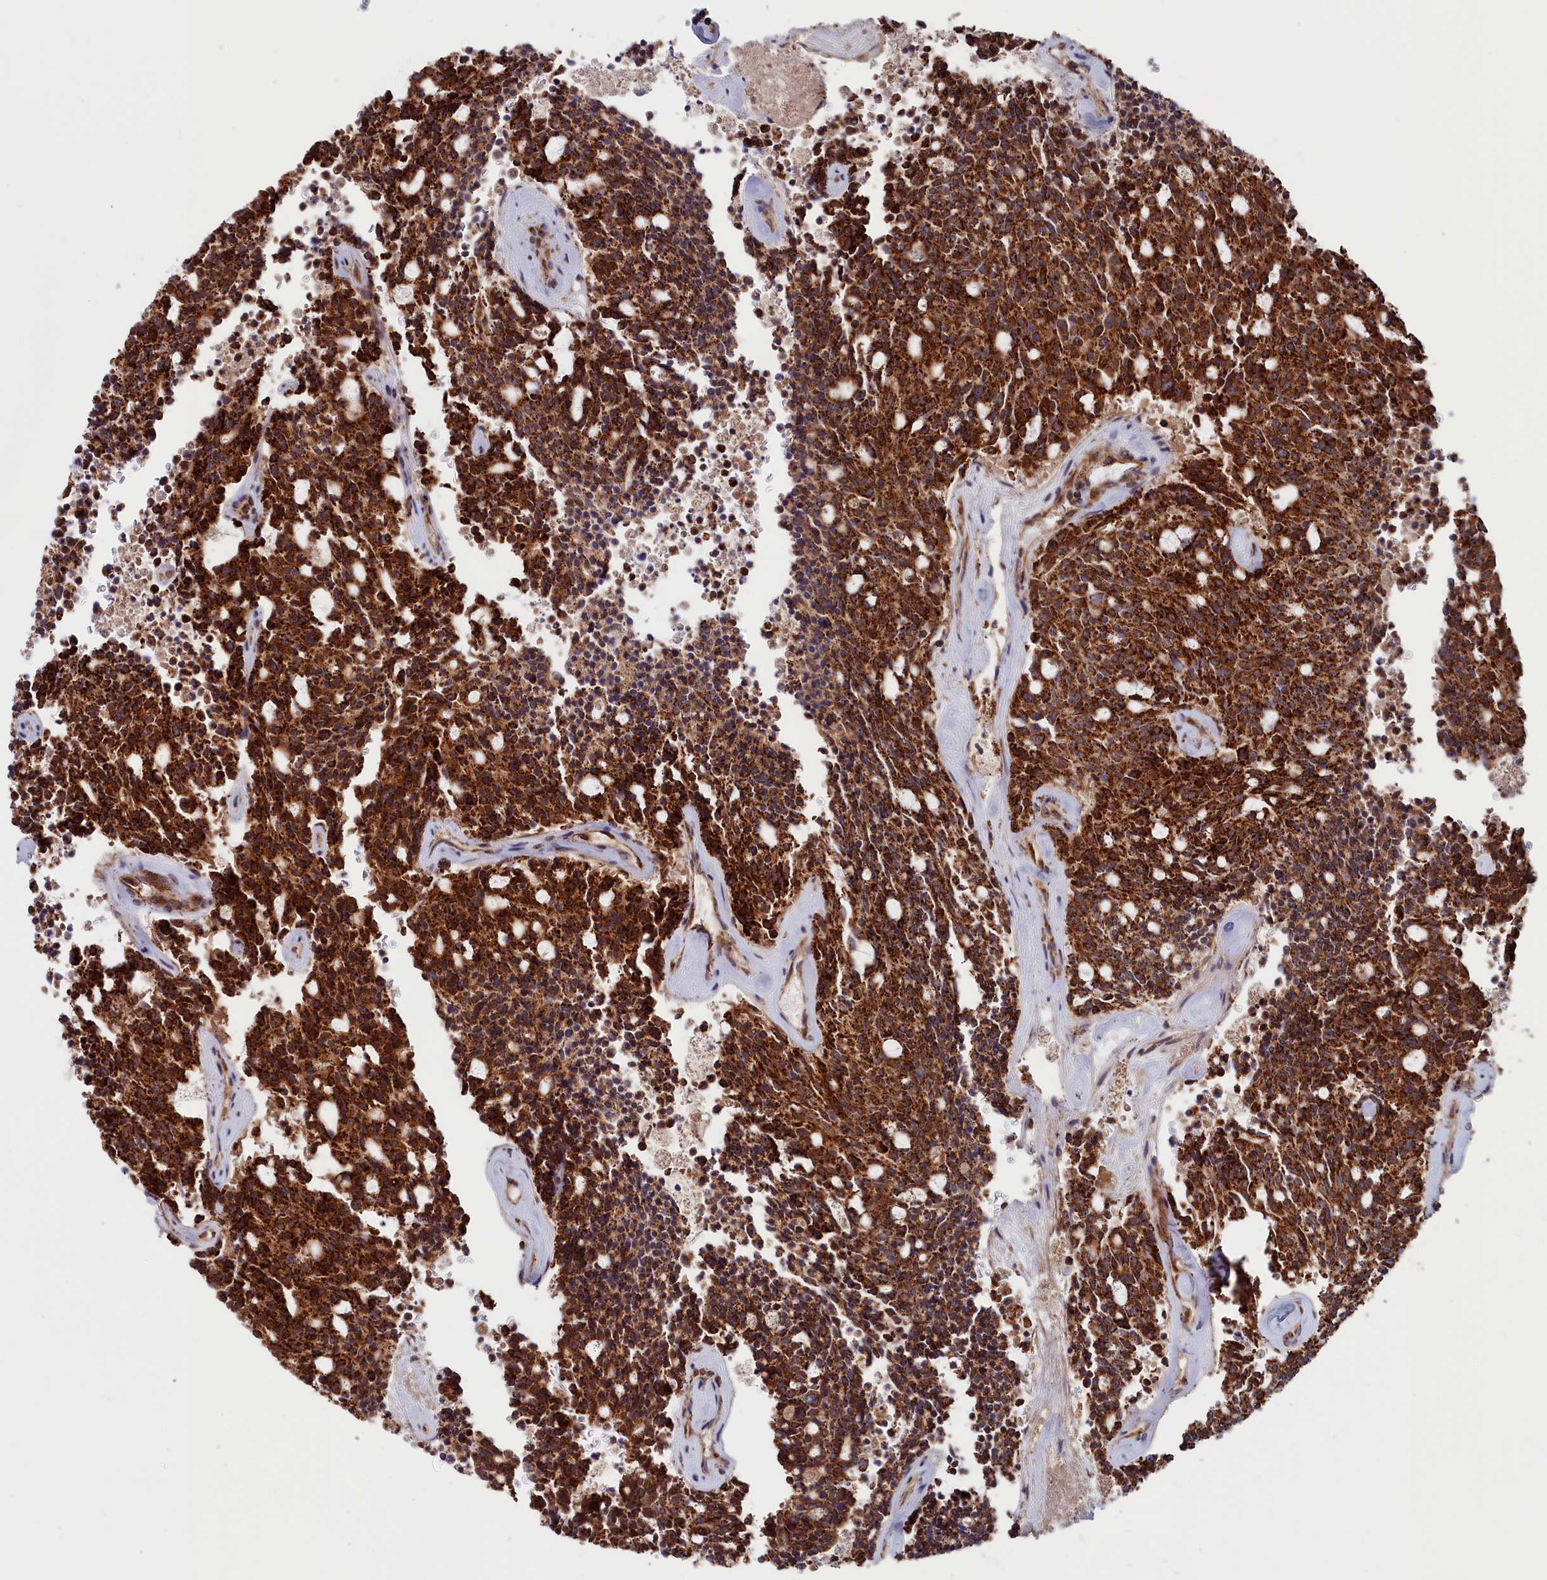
{"staining": {"intensity": "strong", "quantity": ">75%", "location": "cytoplasmic/membranous"}, "tissue": "carcinoid", "cell_type": "Tumor cells", "image_type": "cancer", "snomed": [{"axis": "morphology", "description": "Carcinoid, malignant, NOS"}, {"axis": "topography", "description": "Pancreas"}], "caption": "Carcinoid (malignant) stained with a brown dye demonstrates strong cytoplasmic/membranous positive expression in approximately >75% of tumor cells.", "gene": "MACROD1", "patient": {"sex": "female", "age": 54}}